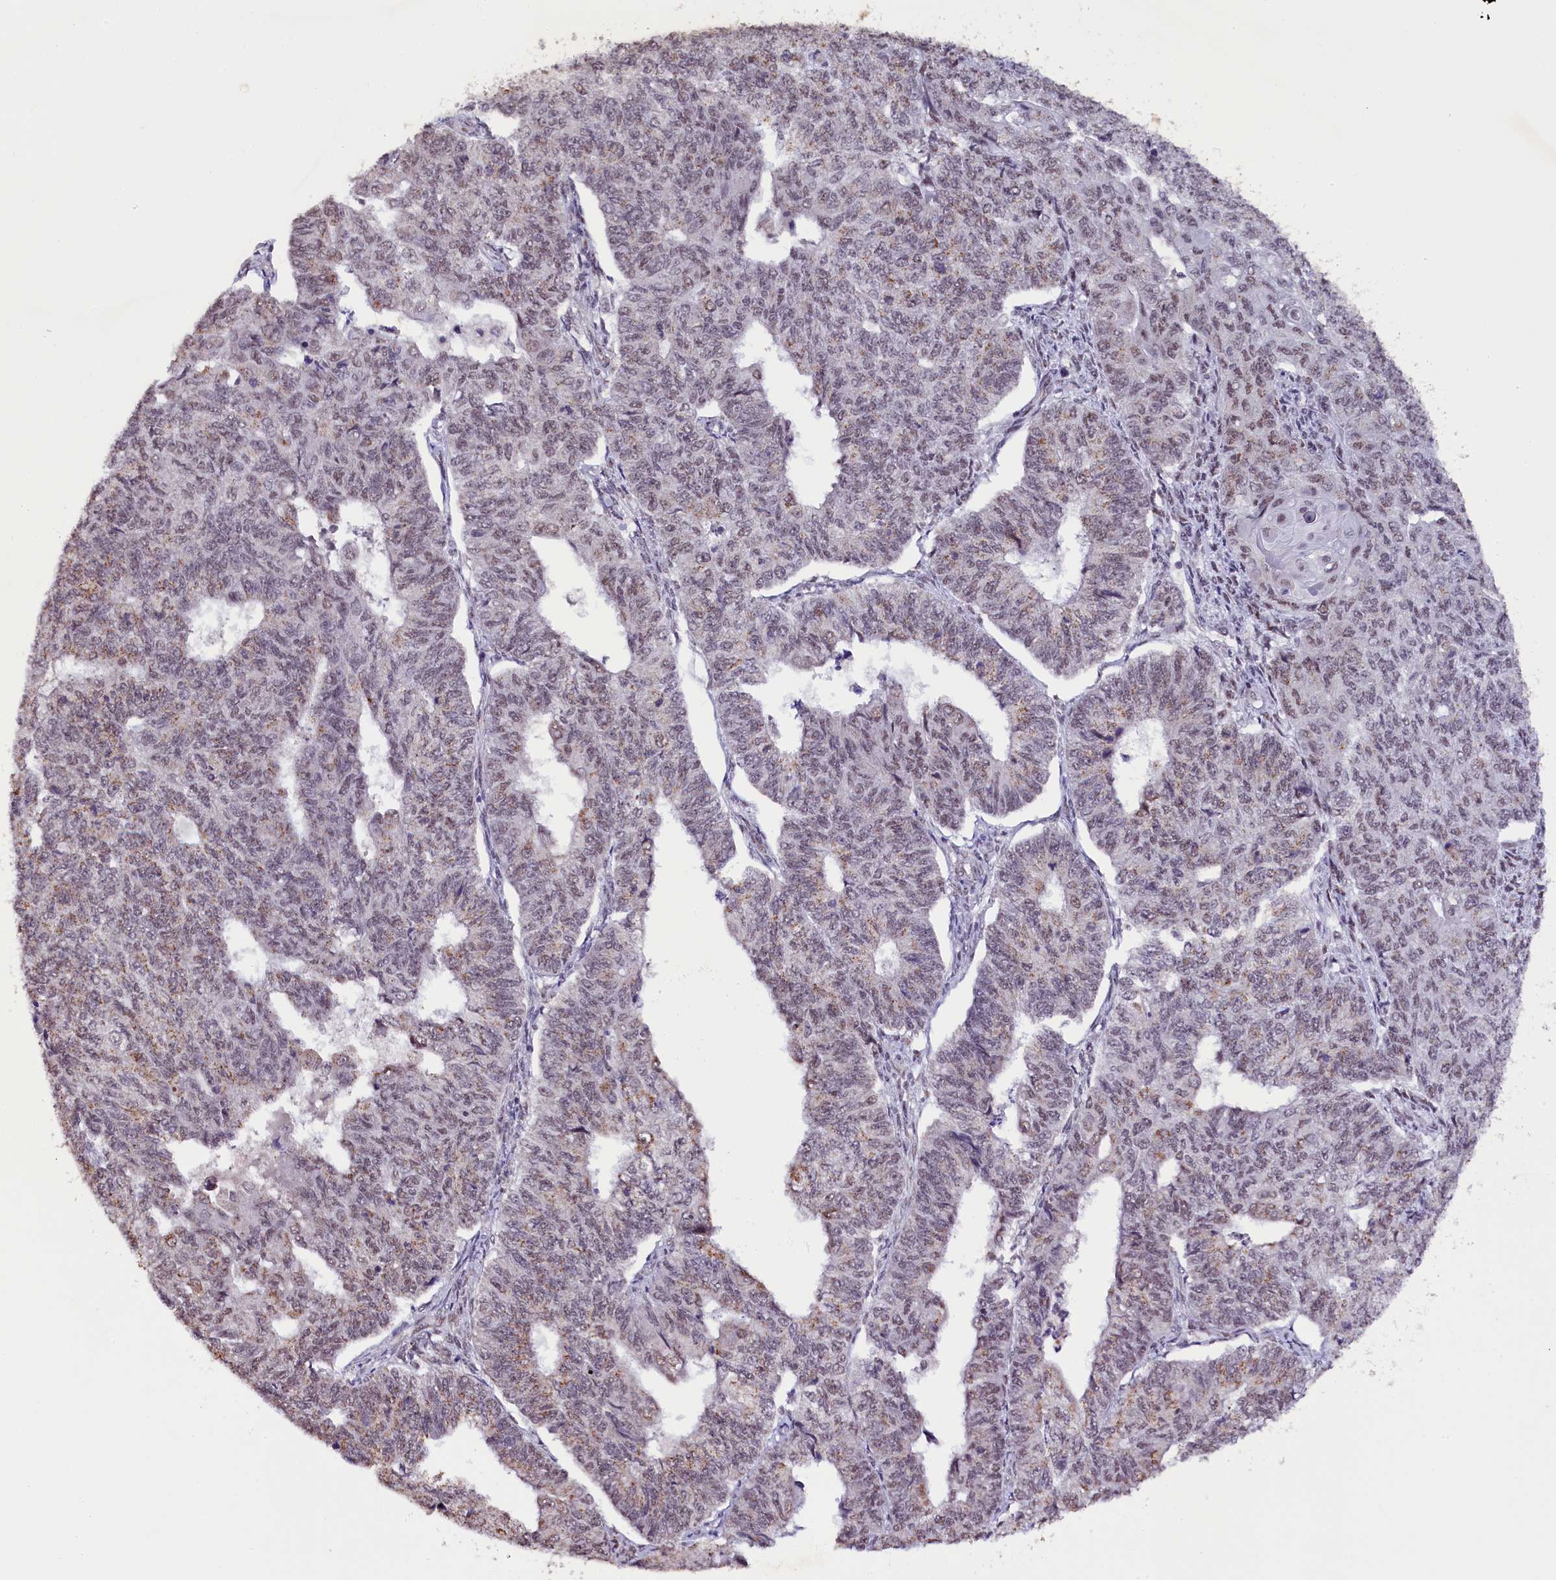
{"staining": {"intensity": "moderate", "quantity": "<25%", "location": "cytoplasmic/membranous,nuclear"}, "tissue": "endometrial cancer", "cell_type": "Tumor cells", "image_type": "cancer", "snomed": [{"axis": "morphology", "description": "Adenocarcinoma, NOS"}, {"axis": "topography", "description": "Endometrium"}], "caption": "Immunohistochemistry (IHC) micrograph of human endometrial cancer stained for a protein (brown), which reveals low levels of moderate cytoplasmic/membranous and nuclear expression in approximately <25% of tumor cells.", "gene": "NCBP1", "patient": {"sex": "female", "age": 32}}